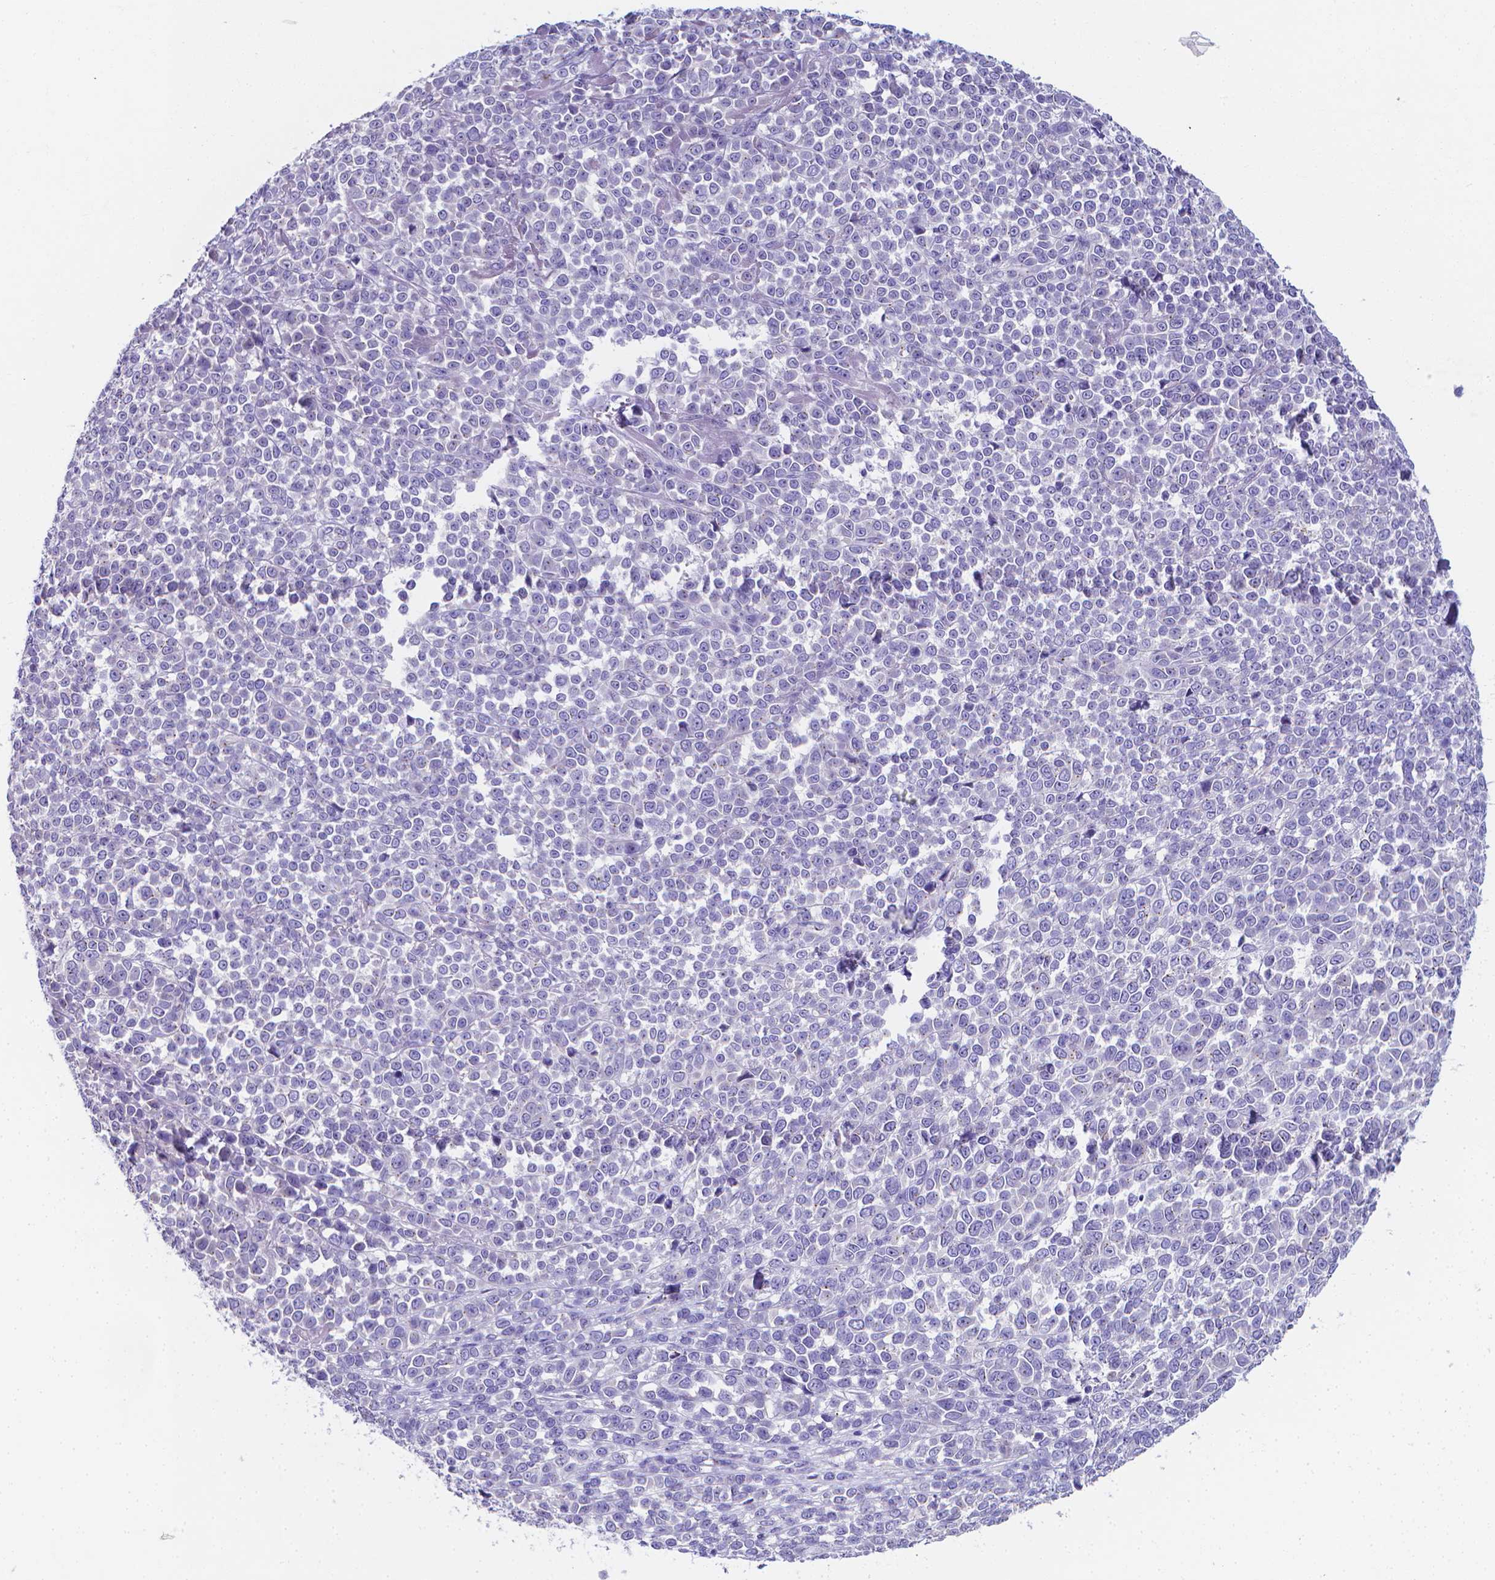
{"staining": {"intensity": "negative", "quantity": "none", "location": "none"}, "tissue": "melanoma", "cell_type": "Tumor cells", "image_type": "cancer", "snomed": [{"axis": "morphology", "description": "Malignant melanoma, NOS"}, {"axis": "topography", "description": "Skin"}], "caption": "A photomicrograph of malignant melanoma stained for a protein reveals no brown staining in tumor cells.", "gene": "LRRC73", "patient": {"sex": "female", "age": 95}}